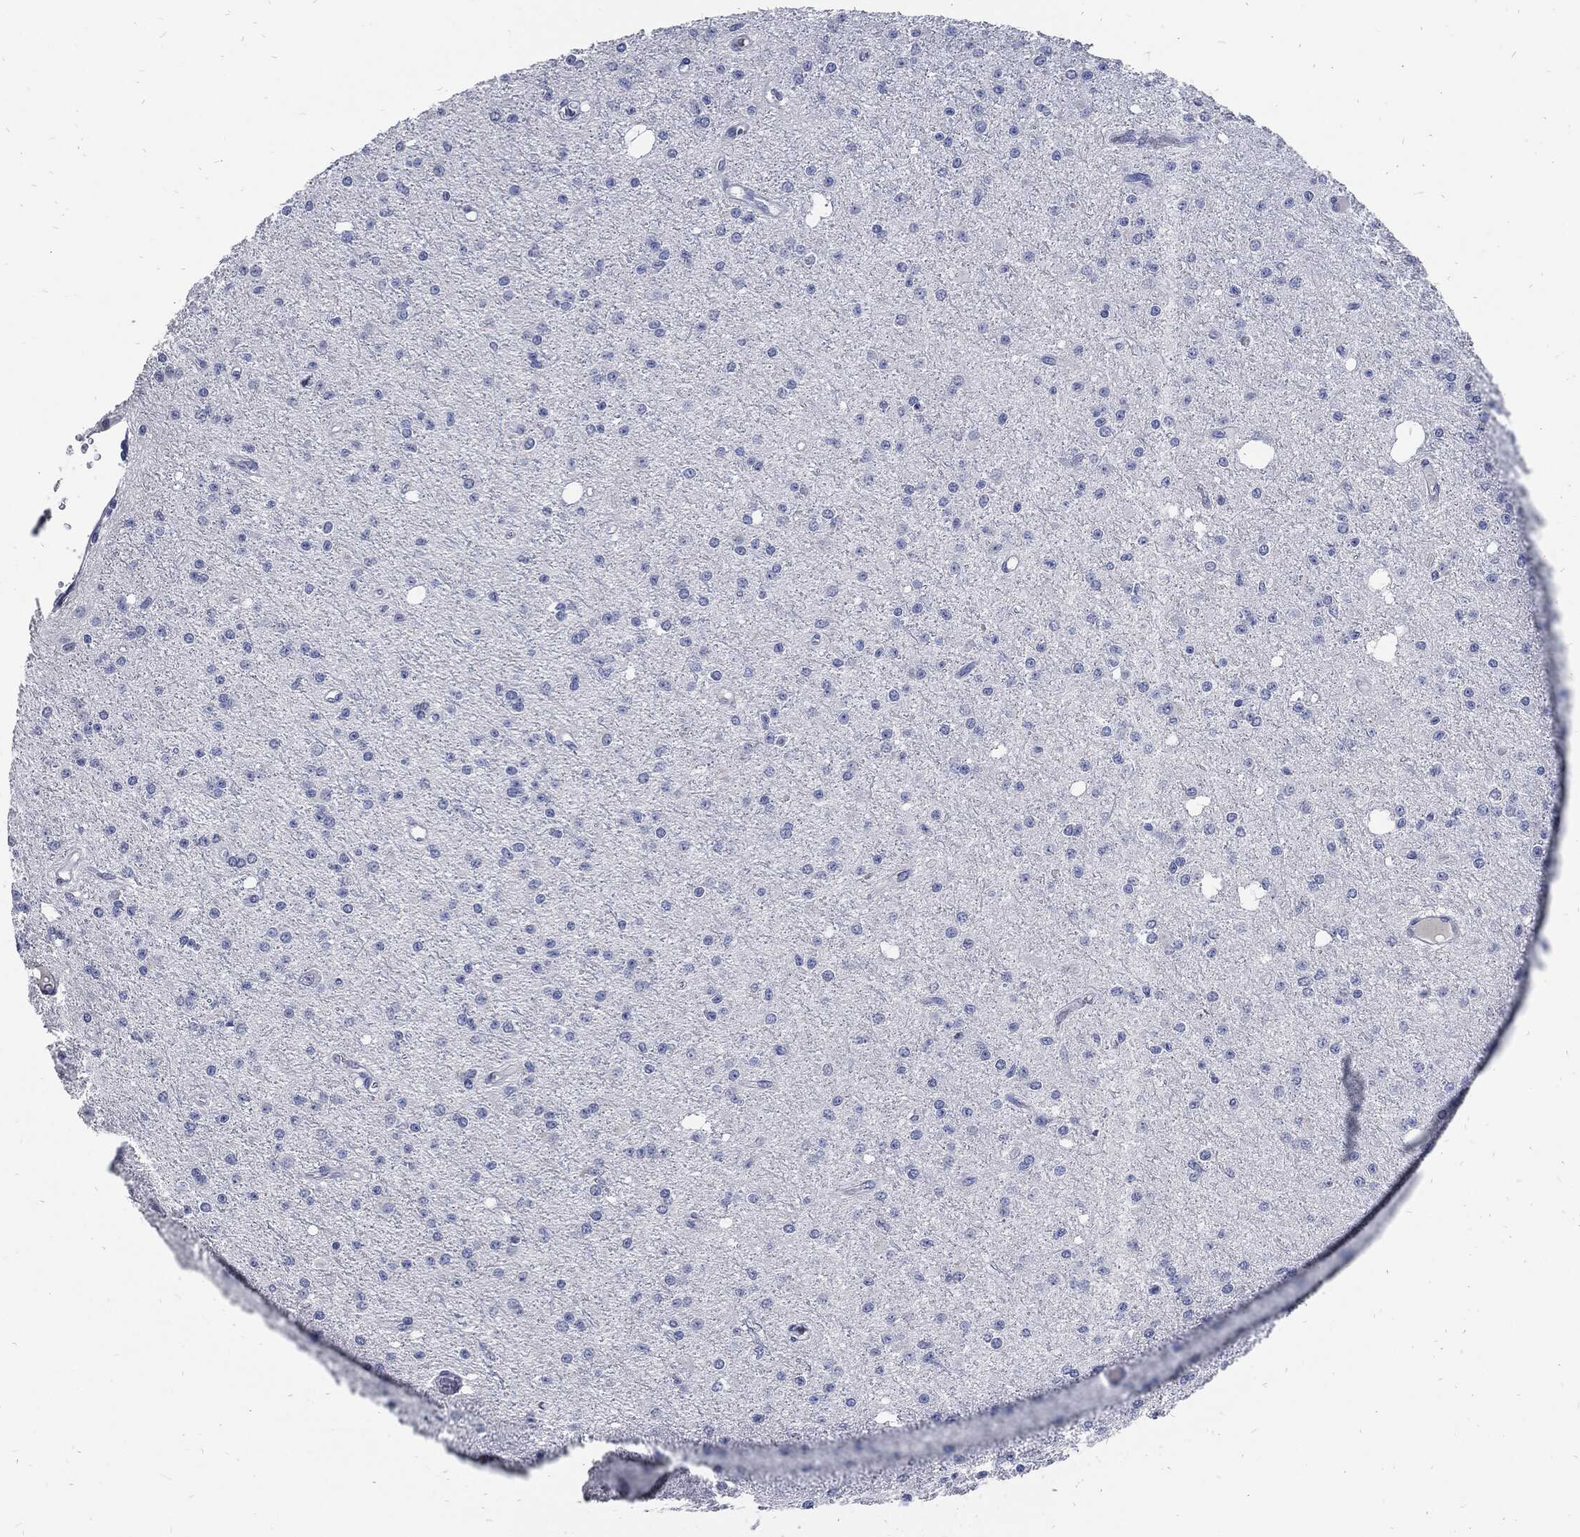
{"staining": {"intensity": "negative", "quantity": "none", "location": "none"}, "tissue": "glioma", "cell_type": "Tumor cells", "image_type": "cancer", "snomed": [{"axis": "morphology", "description": "Glioma, malignant, Low grade"}, {"axis": "topography", "description": "Brain"}], "caption": "Immunohistochemical staining of human malignant low-grade glioma shows no significant expression in tumor cells.", "gene": "FABP4", "patient": {"sex": "male", "age": 27}}